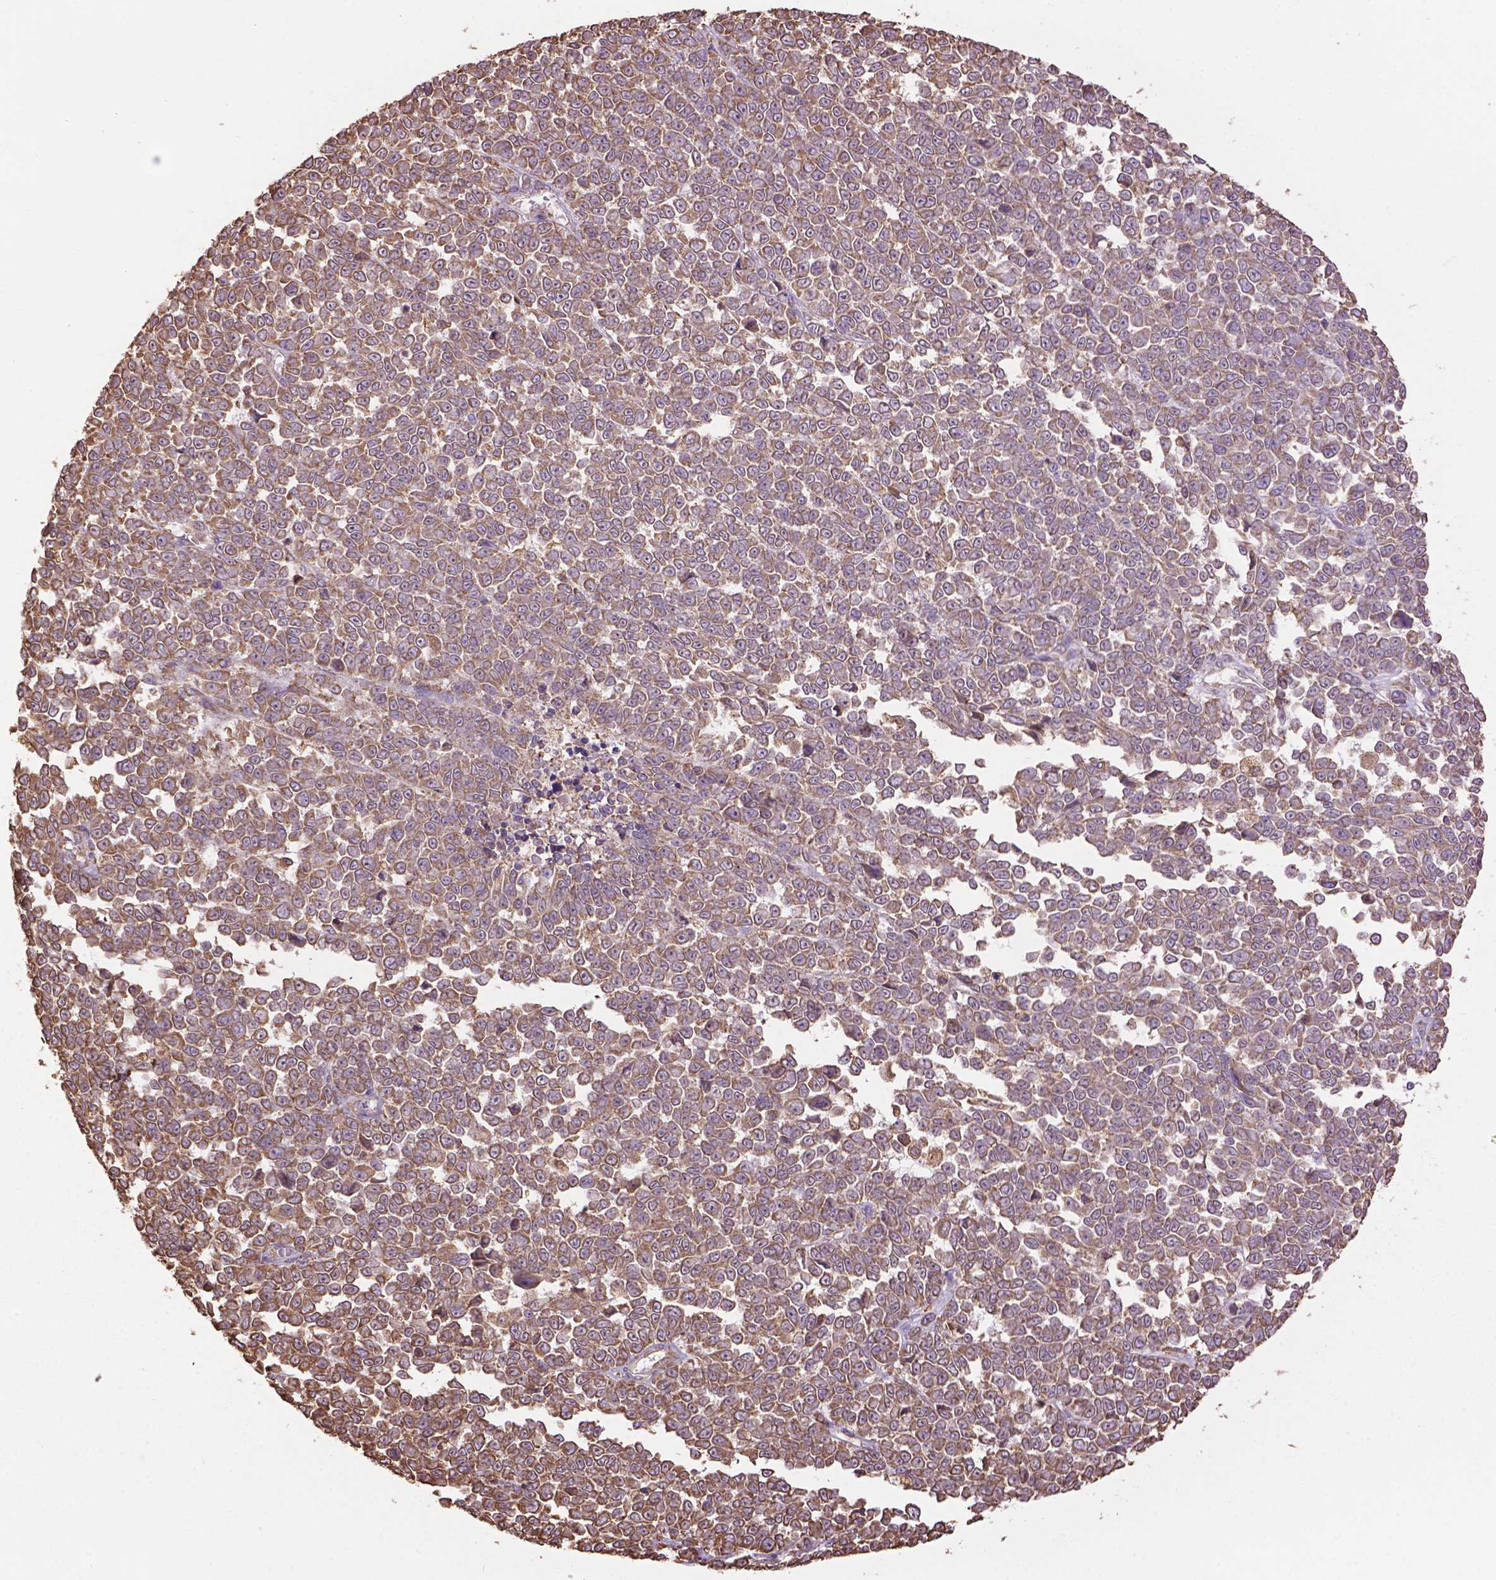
{"staining": {"intensity": "moderate", "quantity": ">75%", "location": "cytoplasmic/membranous"}, "tissue": "melanoma", "cell_type": "Tumor cells", "image_type": "cancer", "snomed": [{"axis": "morphology", "description": "Malignant melanoma, NOS"}, {"axis": "topography", "description": "Skin"}], "caption": "Tumor cells demonstrate medium levels of moderate cytoplasmic/membranous positivity in about >75% of cells in malignant melanoma.", "gene": "PPP2R5E", "patient": {"sex": "female", "age": 95}}